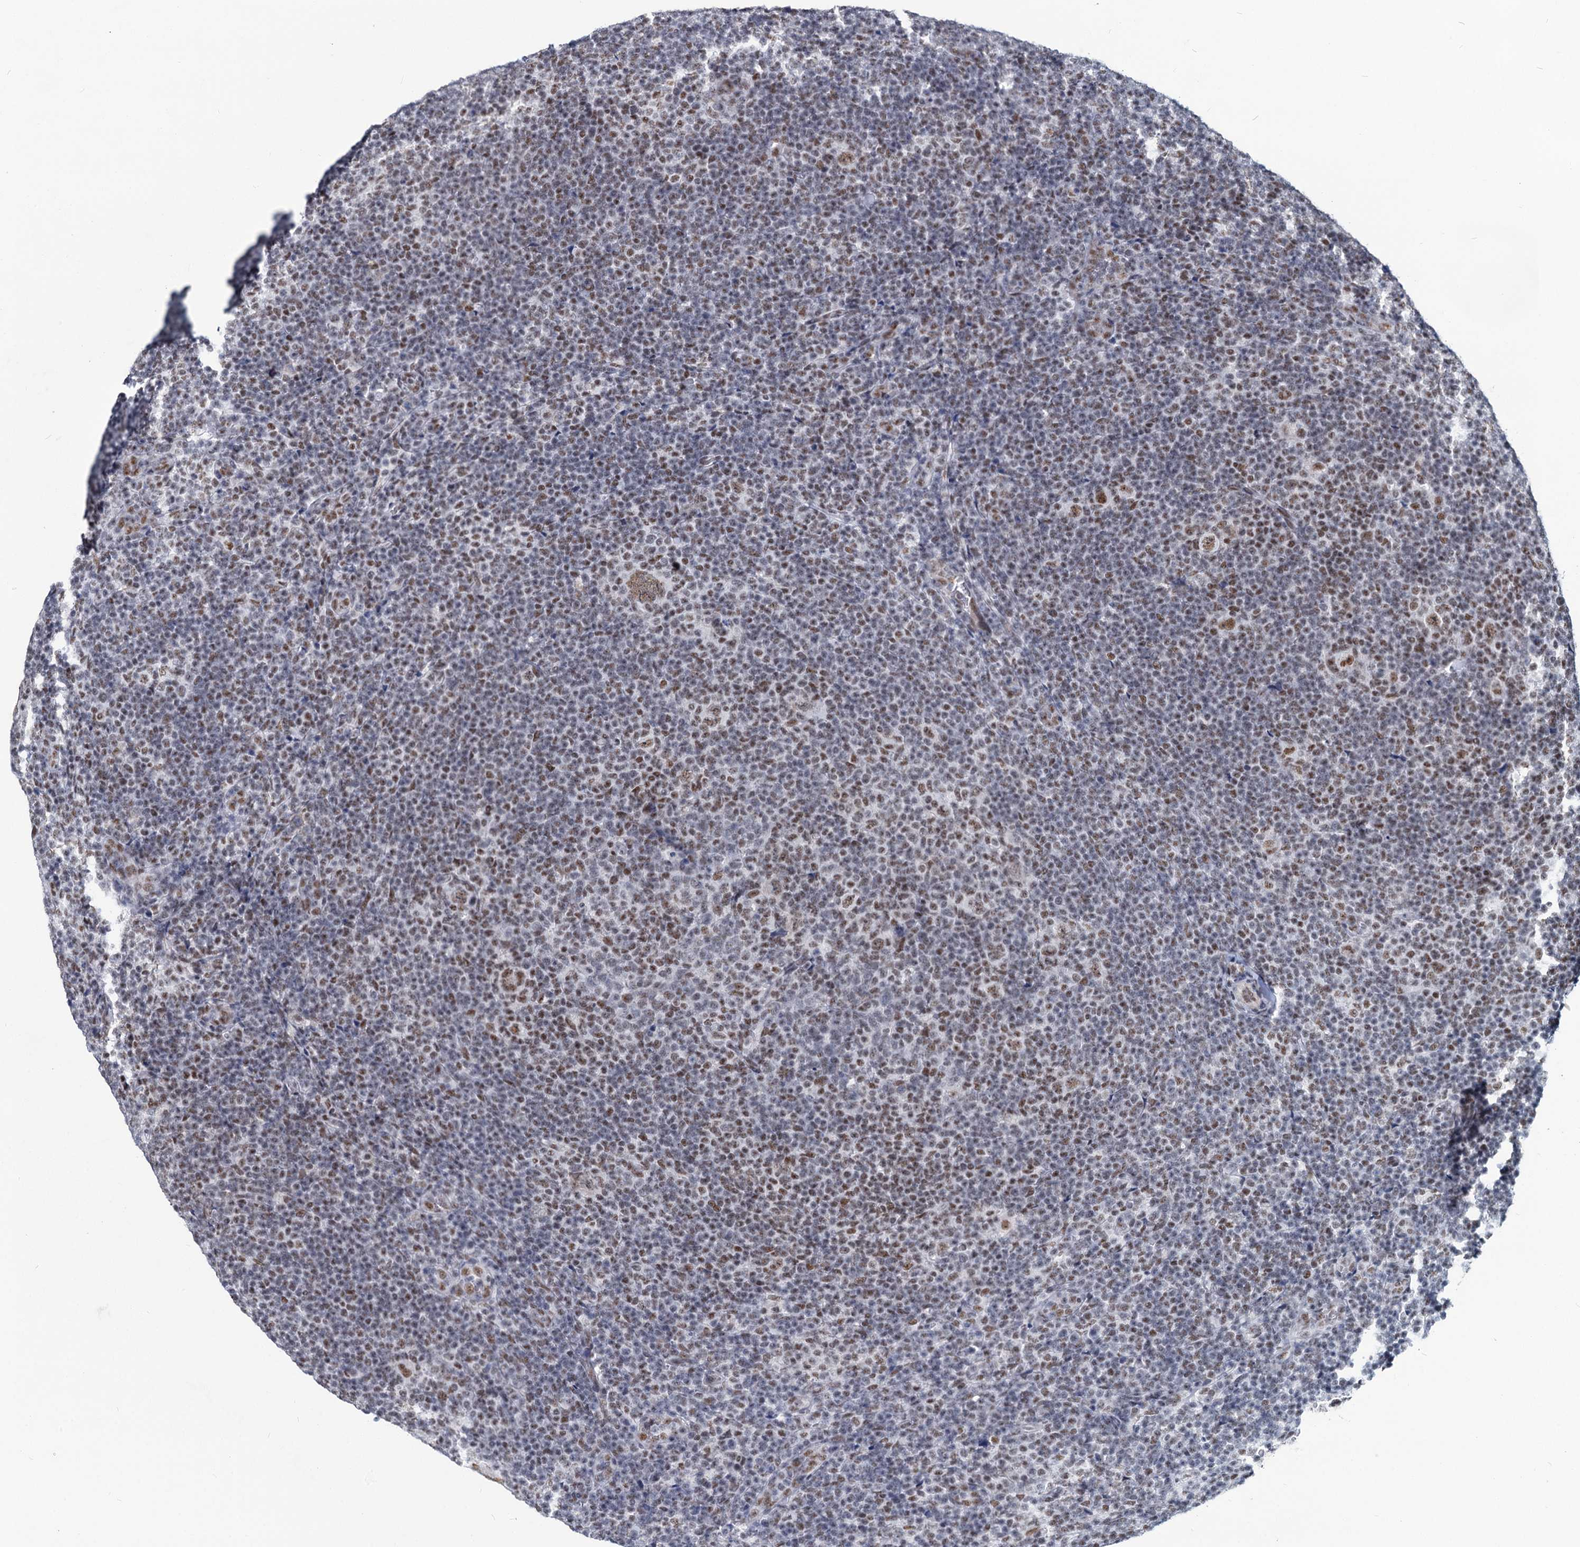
{"staining": {"intensity": "moderate", "quantity": ">75%", "location": "nuclear"}, "tissue": "lymphoma", "cell_type": "Tumor cells", "image_type": "cancer", "snomed": [{"axis": "morphology", "description": "Hodgkin's disease, NOS"}, {"axis": "topography", "description": "Lymph node"}], "caption": "Lymphoma stained for a protein demonstrates moderate nuclear positivity in tumor cells.", "gene": "METTL14", "patient": {"sex": "female", "age": 57}}